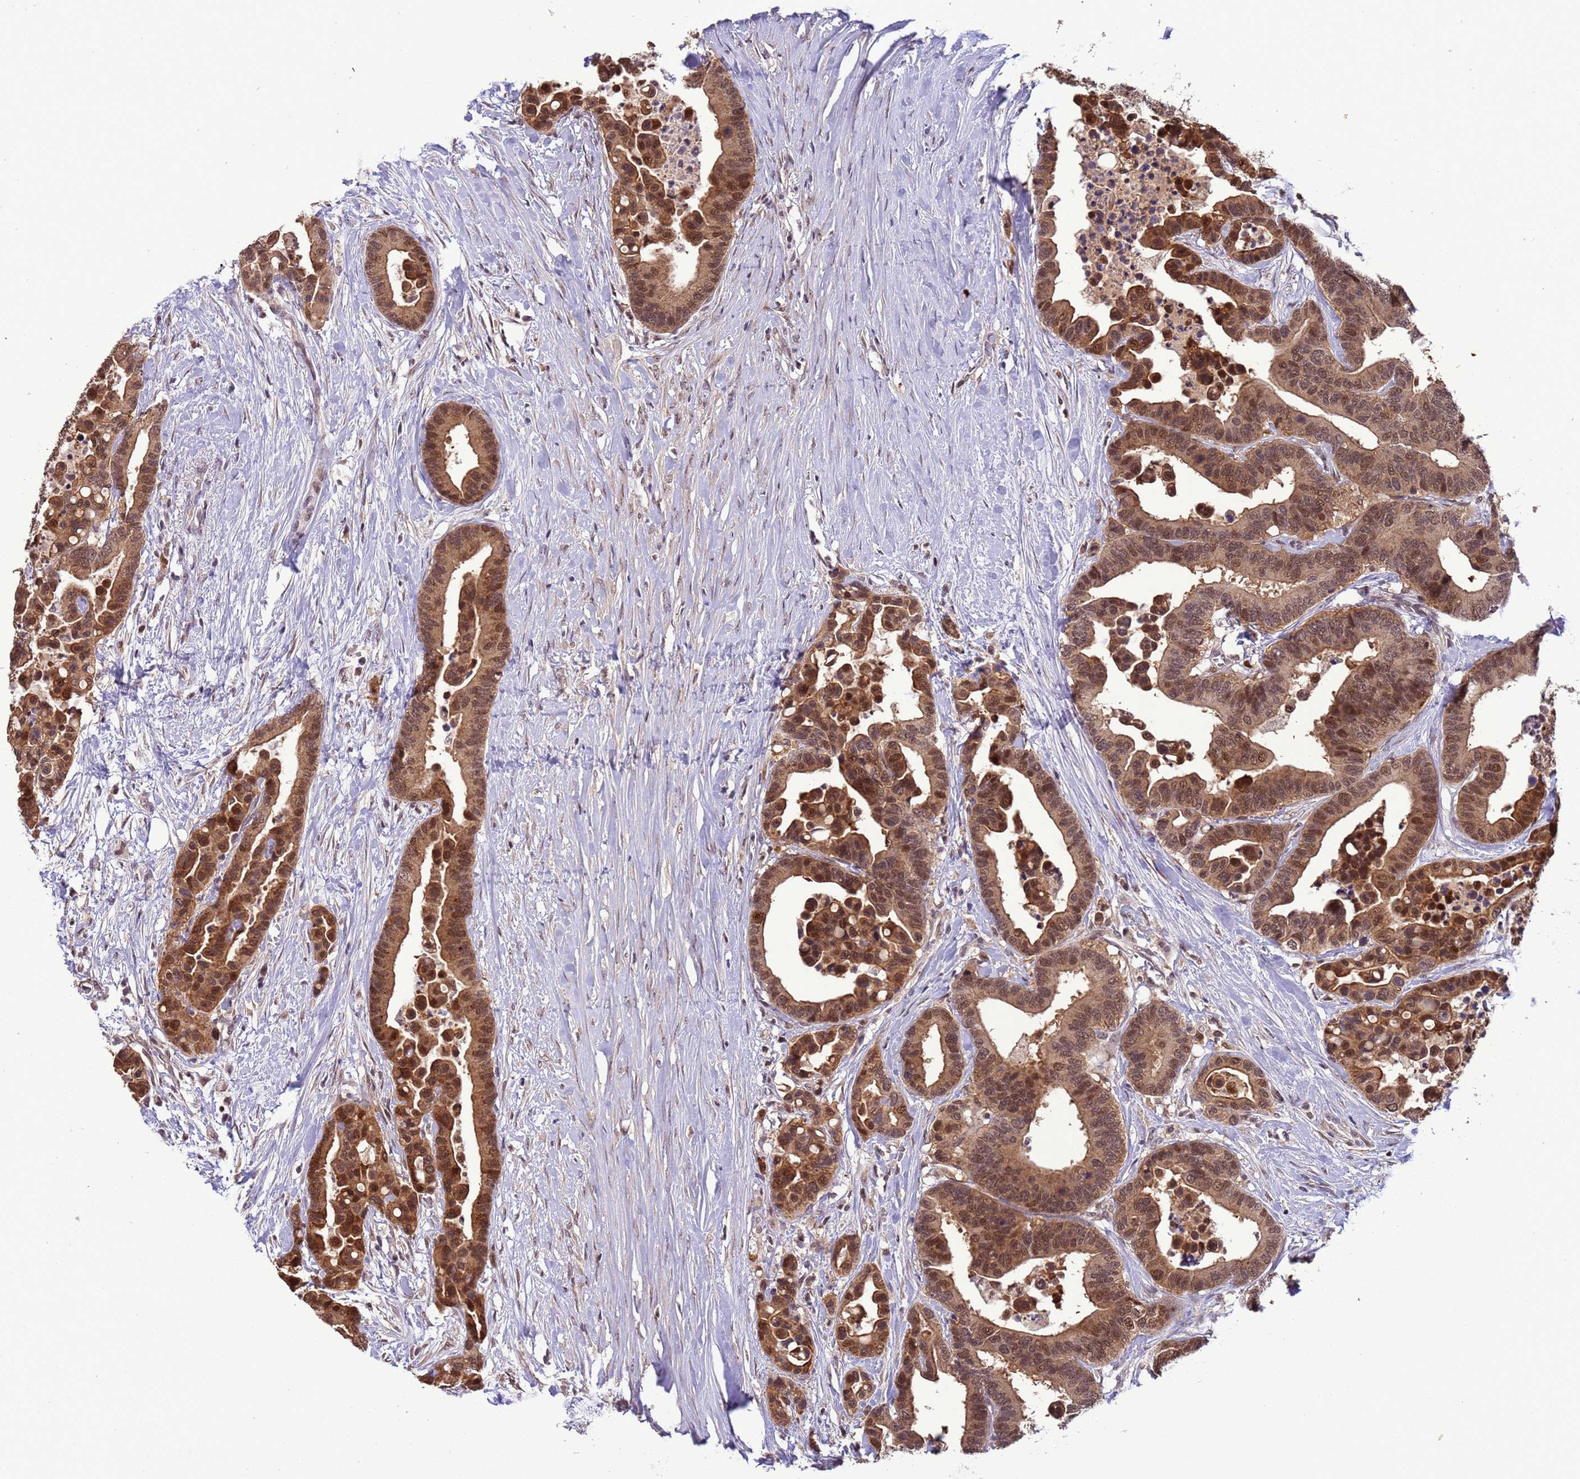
{"staining": {"intensity": "moderate", "quantity": ">75%", "location": "cytoplasmic/membranous,nuclear"}, "tissue": "colorectal cancer", "cell_type": "Tumor cells", "image_type": "cancer", "snomed": [{"axis": "morphology", "description": "Adenocarcinoma, NOS"}, {"axis": "topography", "description": "Colon"}], "caption": "Tumor cells reveal medium levels of moderate cytoplasmic/membranous and nuclear expression in approximately >75% of cells in human adenocarcinoma (colorectal).", "gene": "ZBTB5", "patient": {"sex": "male", "age": 82}}